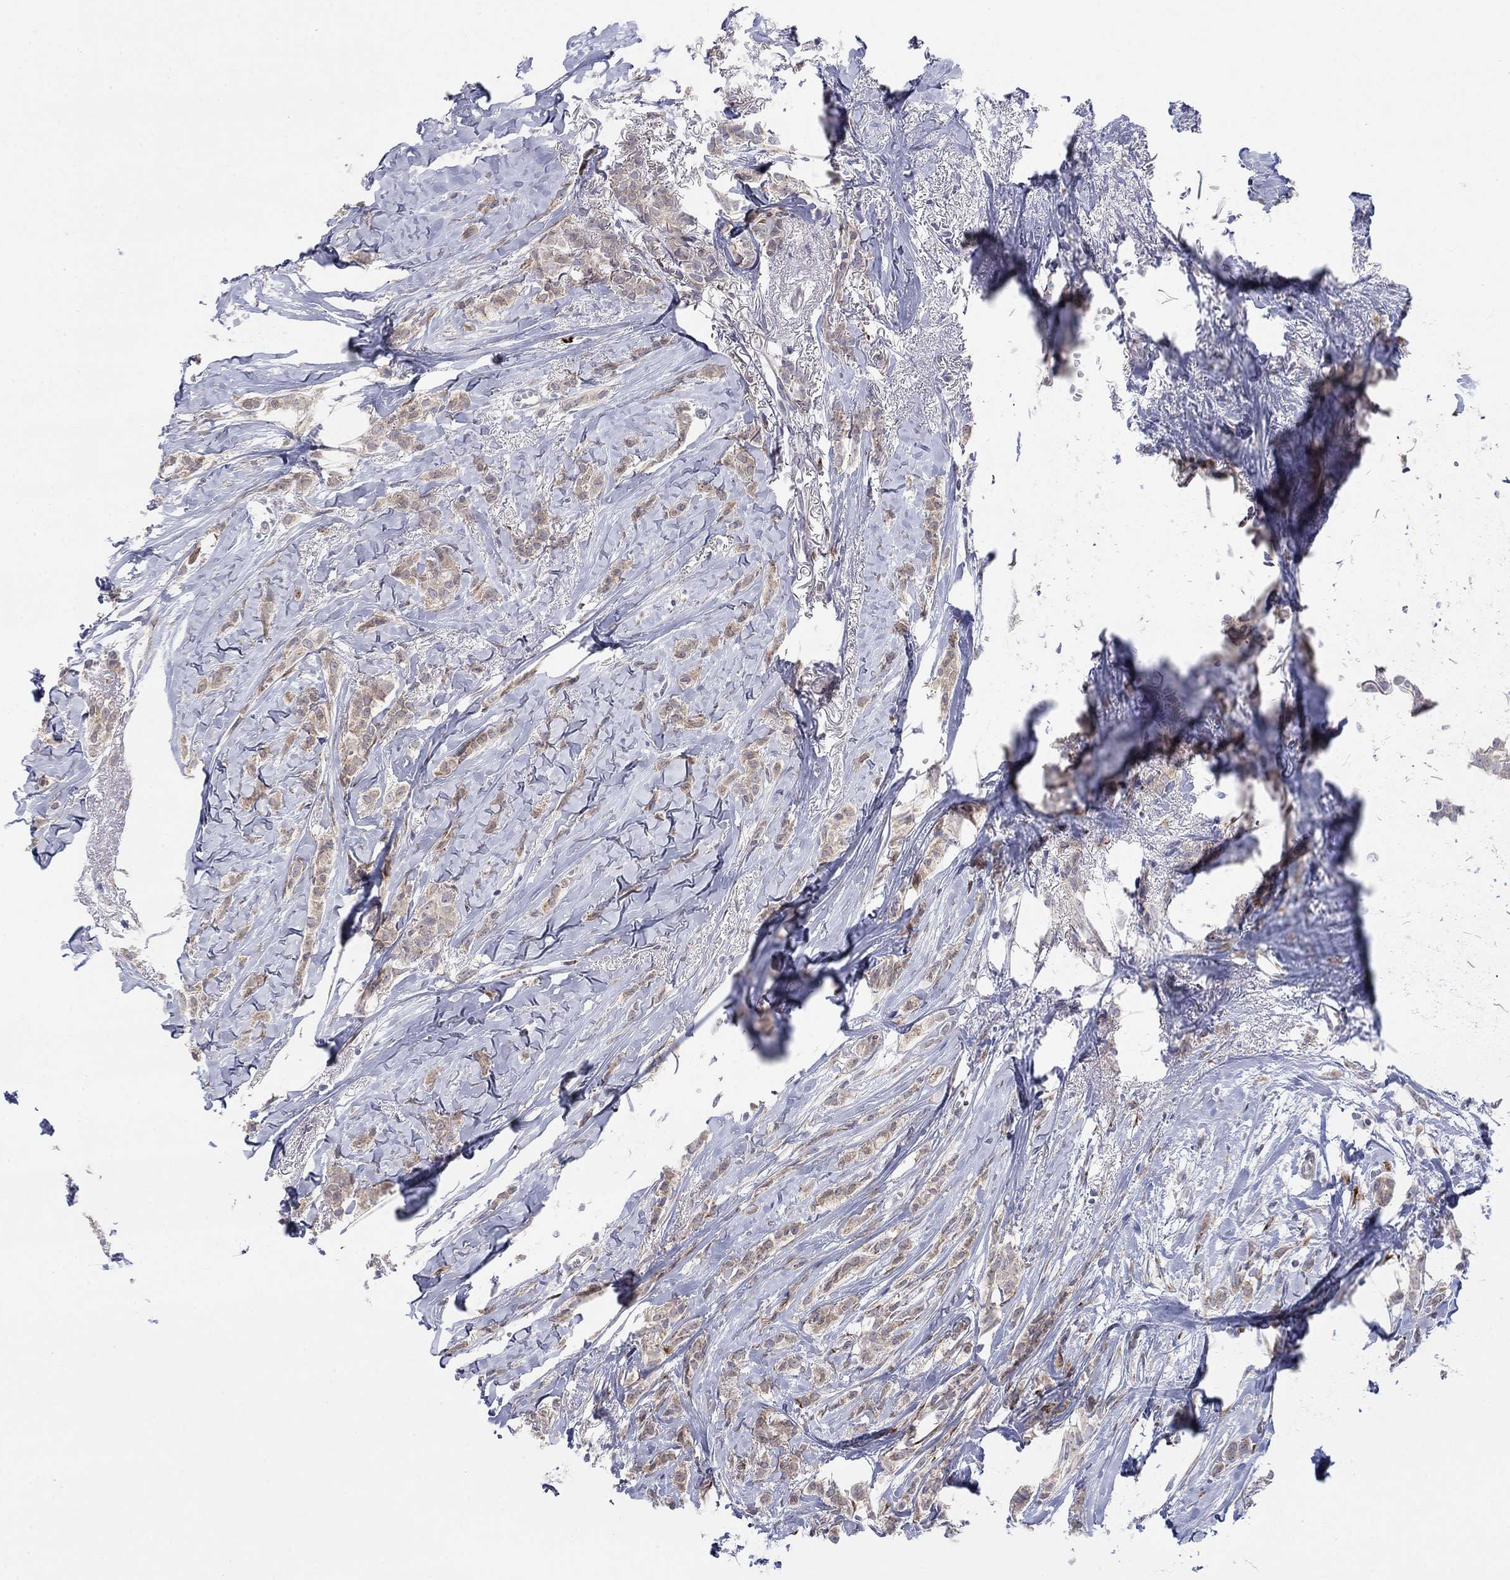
{"staining": {"intensity": "weak", "quantity": "25%-75%", "location": "cytoplasmic/membranous"}, "tissue": "breast cancer", "cell_type": "Tumor cells", "image_type": "cancer", "snomed": [{"axis": "morphology", "description": "Duct carcinoma"}, {"axis": "topography", "description": "Breast"}], "caption": "Immunohistochemical staining of breast infiltrating ductal carcinoma displays low levels of weak cytoplasmic/membranous protein expression in about 25%-75% of tumor cells.", "gene": "TTC21B", "patient": {"sex": "female", "age": 85}}